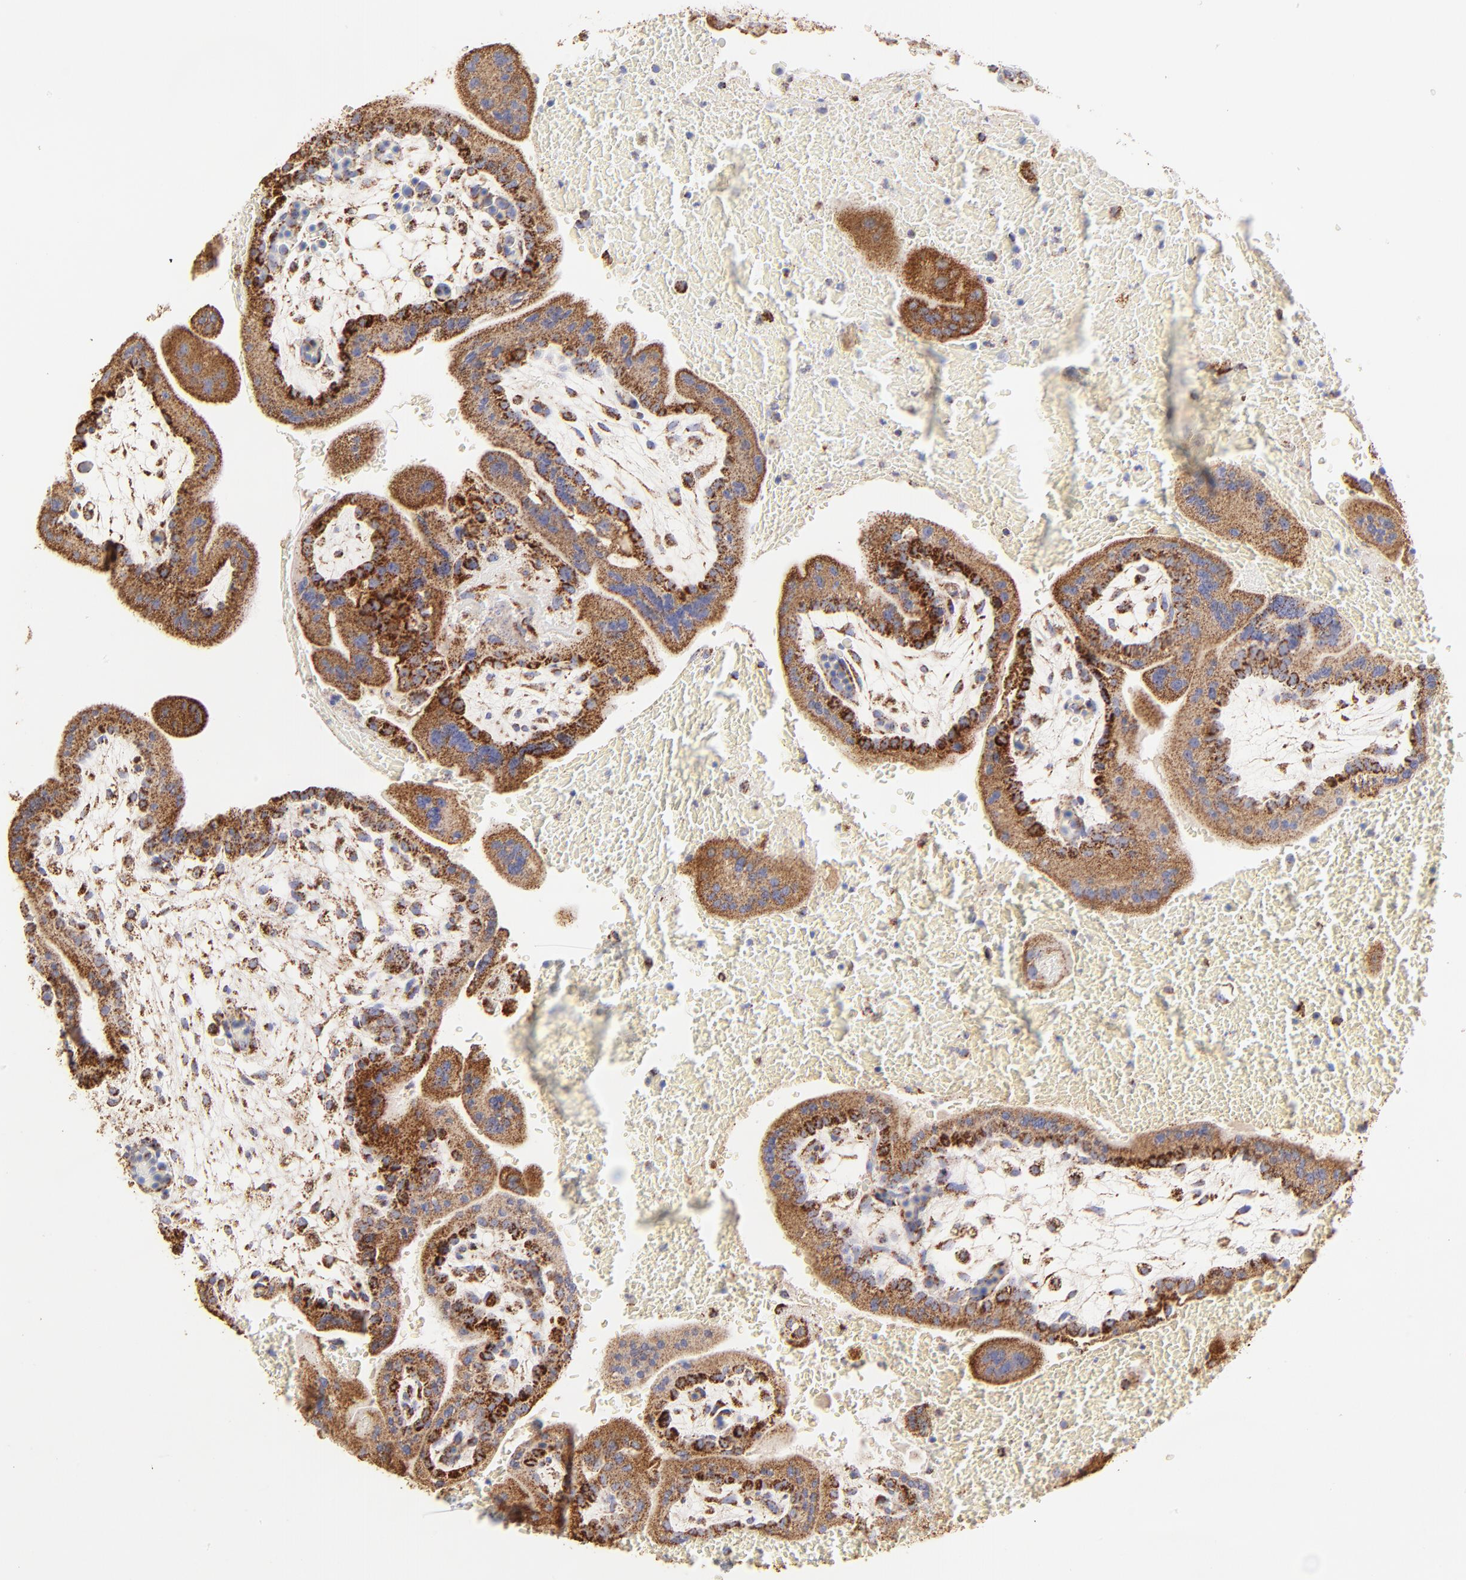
{"staining": {"intensity": "moderate", "quantity": "25%-75%", "location": "cytoplasmic/membranous"}, "tissue": "placenta", "cell_type": "Decidual cells", "image_type": "normal", "snomed": [{"axis": "morphology", "description": "Normal tissue, NOS"}, {"axis": "topography", "description": "Placenta"}], "caption": "Decidual cells demonstrate moderate cytoplasmic/membranous expression in approximately 25%-75% of cells in benign placenta.", "gene": "ECH1", "patient": {"sex": "female", "age": 35}}